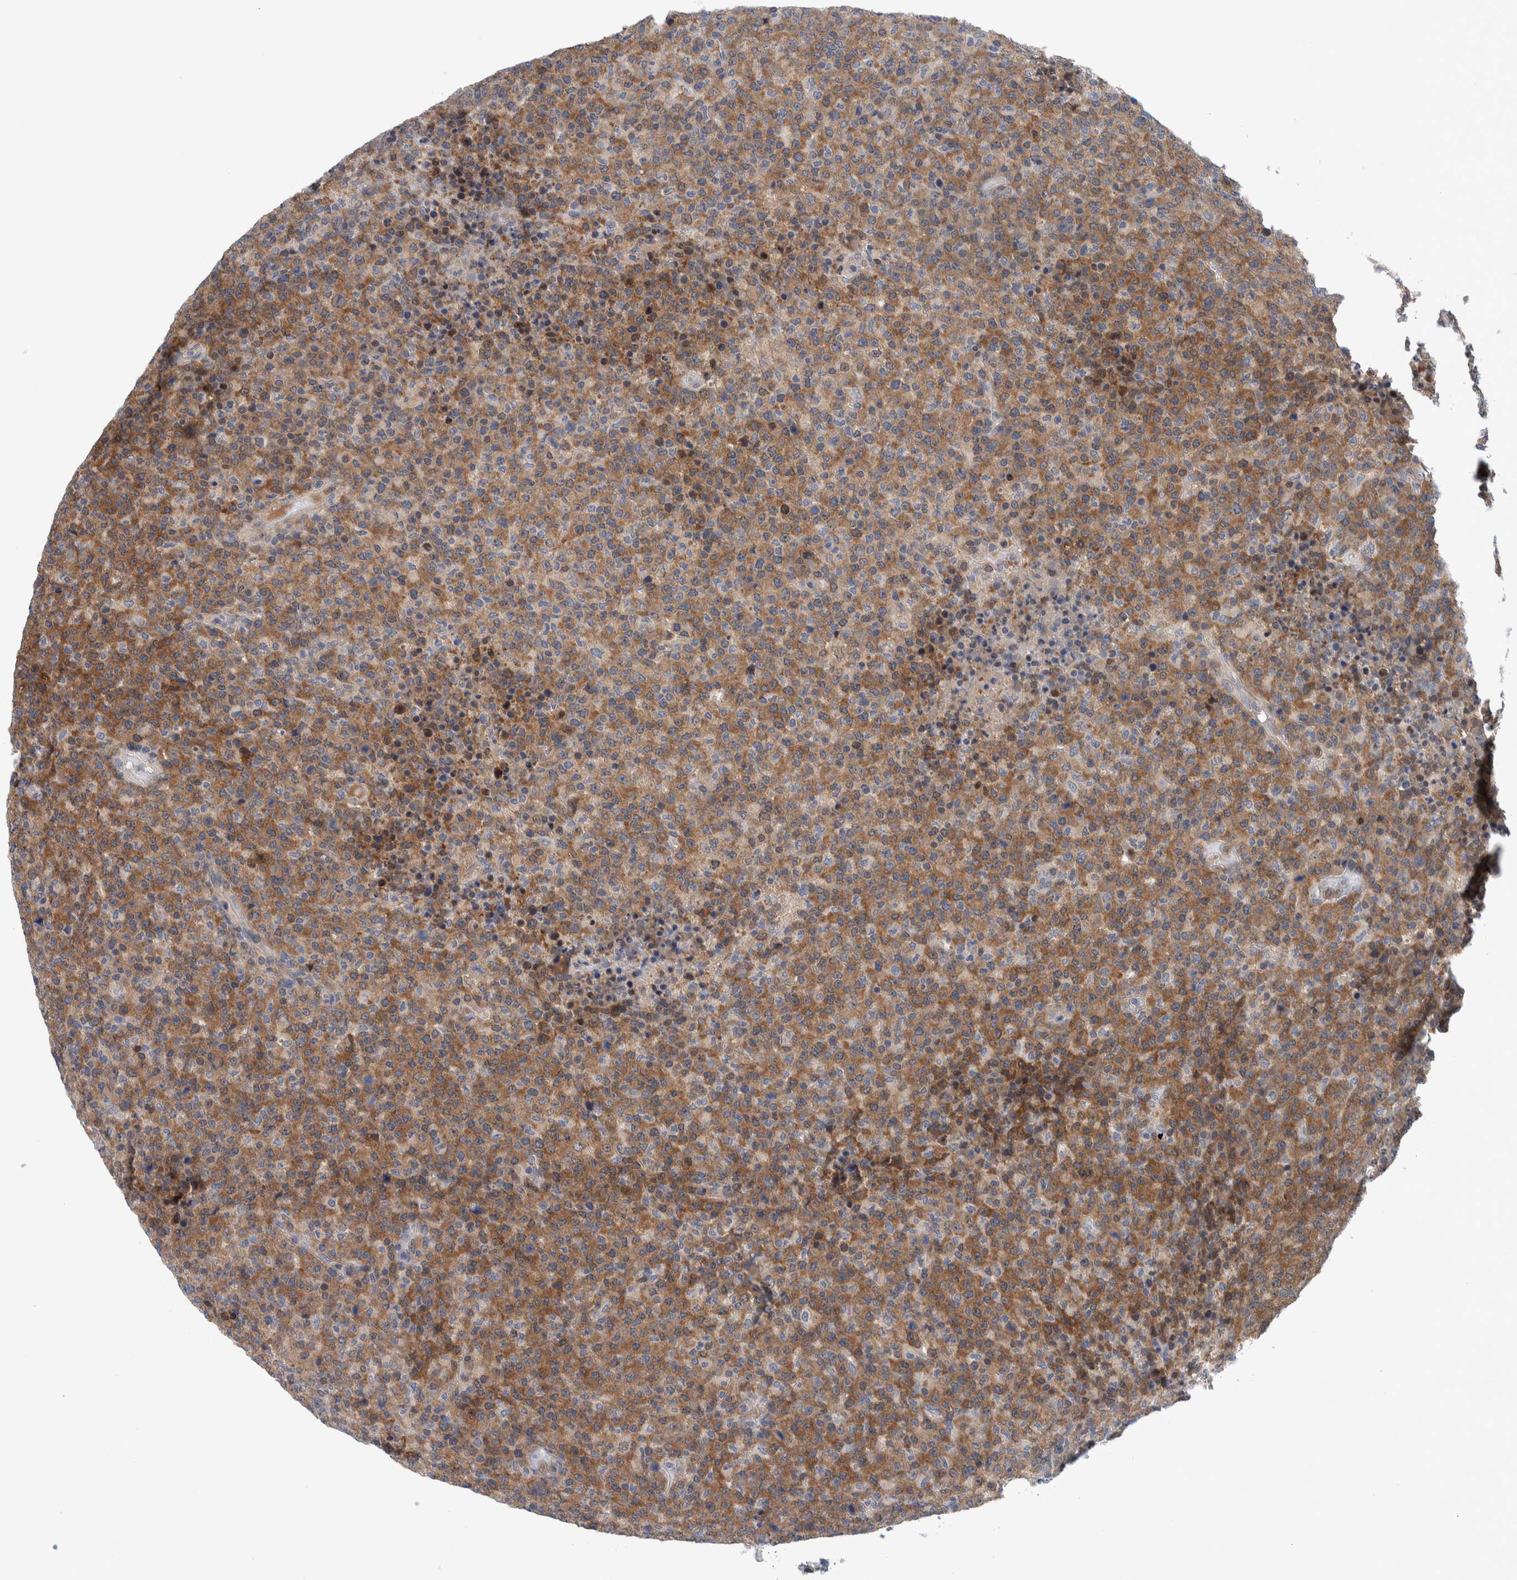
{"staining": {"intensity": "moderate", "quantity": ">75%", "location": "cytoplasmic/membranous"}, "tissue": "lymphoma", "cell_type": "Tumor cells", "image_type": "cancer", "snomed": [{"axis": "morphology", "description": "Malignant lymphoma, non-Hodgkin's type, High grade"}, {"axis": "topography", "description": "Lymph node"}], "caption": "Tumor cells demonstrate moderate cytoplasmic/membranous expression in about >75% of cells in high-grade malignant lymphoma, non-Hodgkin's type.", "gene": "PFAS", "patient": {"sex": "male", "age": 13}}